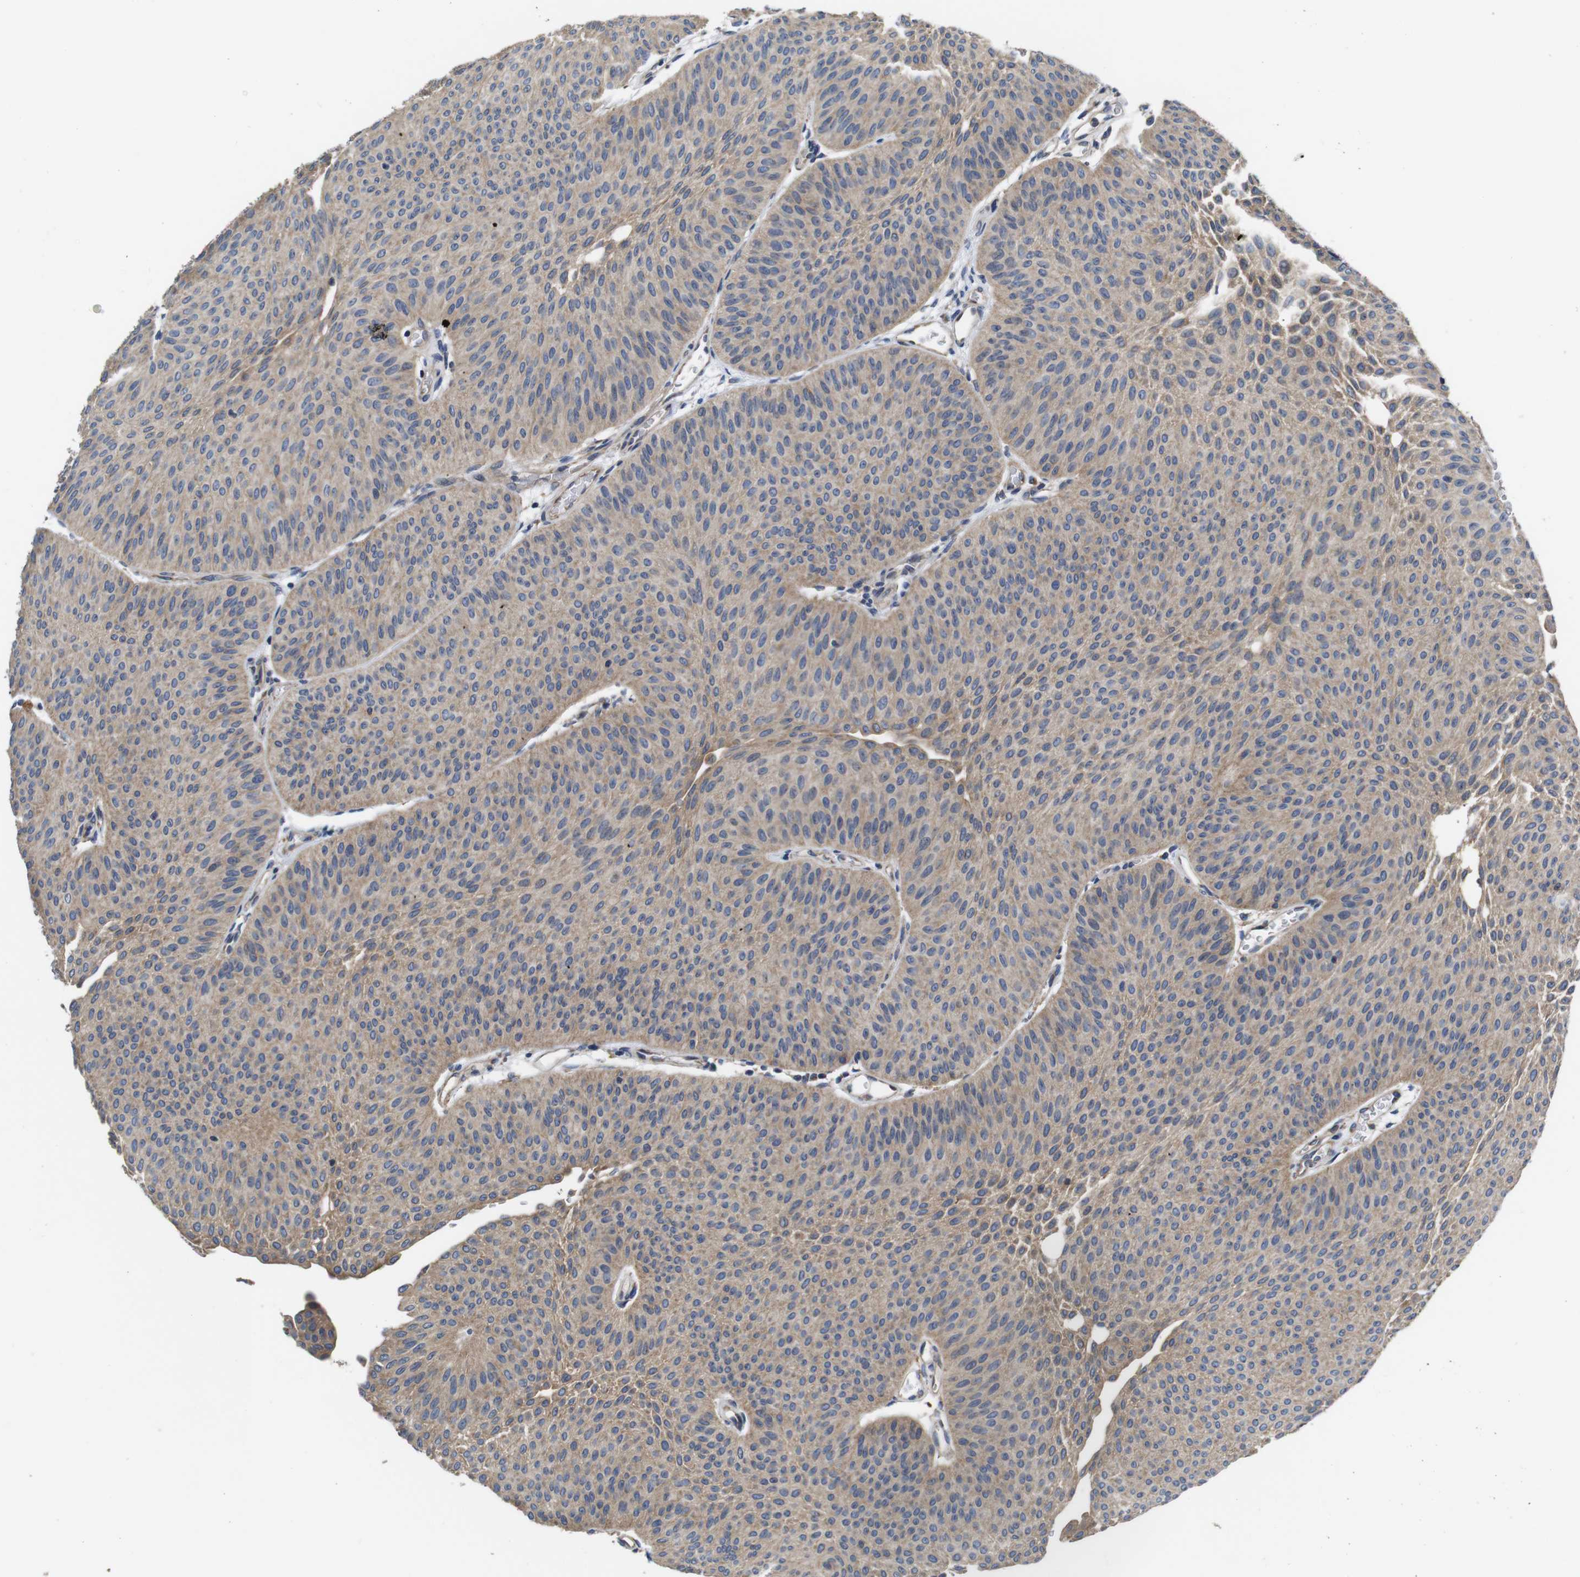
{"staining": {"intensity": "weak", "quantity": ">75%", "location": "cytoplasmic/membranous"}, "tissue": "urothelial cancer", "cell_type": "Tumor cells", "image_type": "cancer", "snomed": [{"axis": "morphology", "description": "Urothelial carcinoma, Low grade"}, {"axis": "topography", "description": "Urinary bladder"}], "caption": "A high-resolution image shows IHC staining of urothelial carcinoma (low-grade), which reveals weak cytoplasmic/membranous staining in approximately >75% of tumor cells.", "gene": "MARCHF7", "patient": {"sex": "female", "age": 60}}